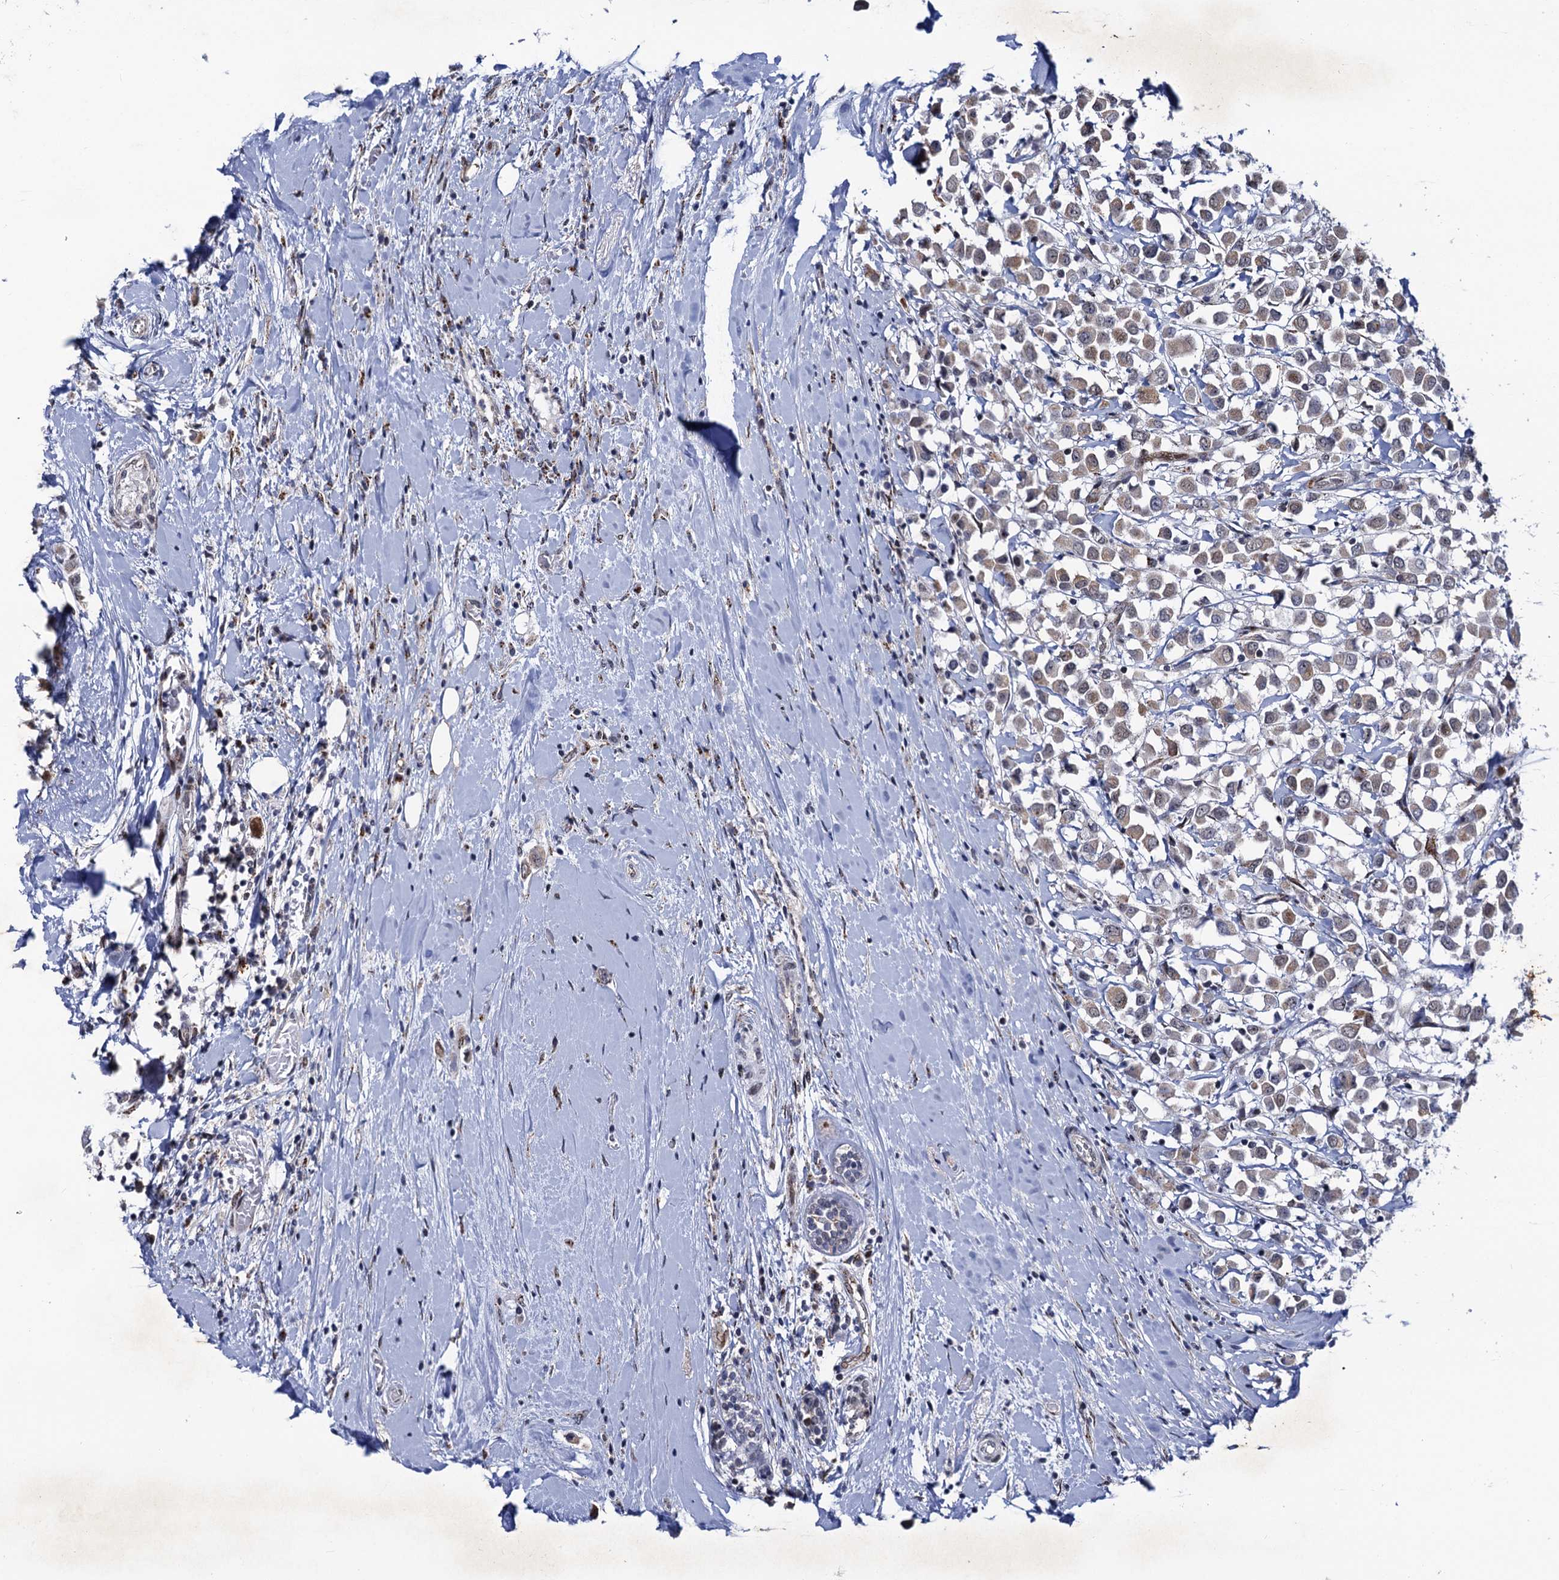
{"staining": {"intensity": "weak", "quantity": "25%-75%", "location": "cytoplasmic/membranous"}, "tissue": "breast cancer", "cell_type": "Tumor cells", "image_type": "cancer", "snomed": [{"axis": "morphology", "description": "Duct carcinoma"}, {"axis": "topography", "description": "Breast"}], "caption": "Breast cancer stained with IHC shows weak cytoplasmic/membranous positivity in about 25%-75% of tumor cells.", "gene": "THAP2", "patient": {"sex": "female", "age": 61}}